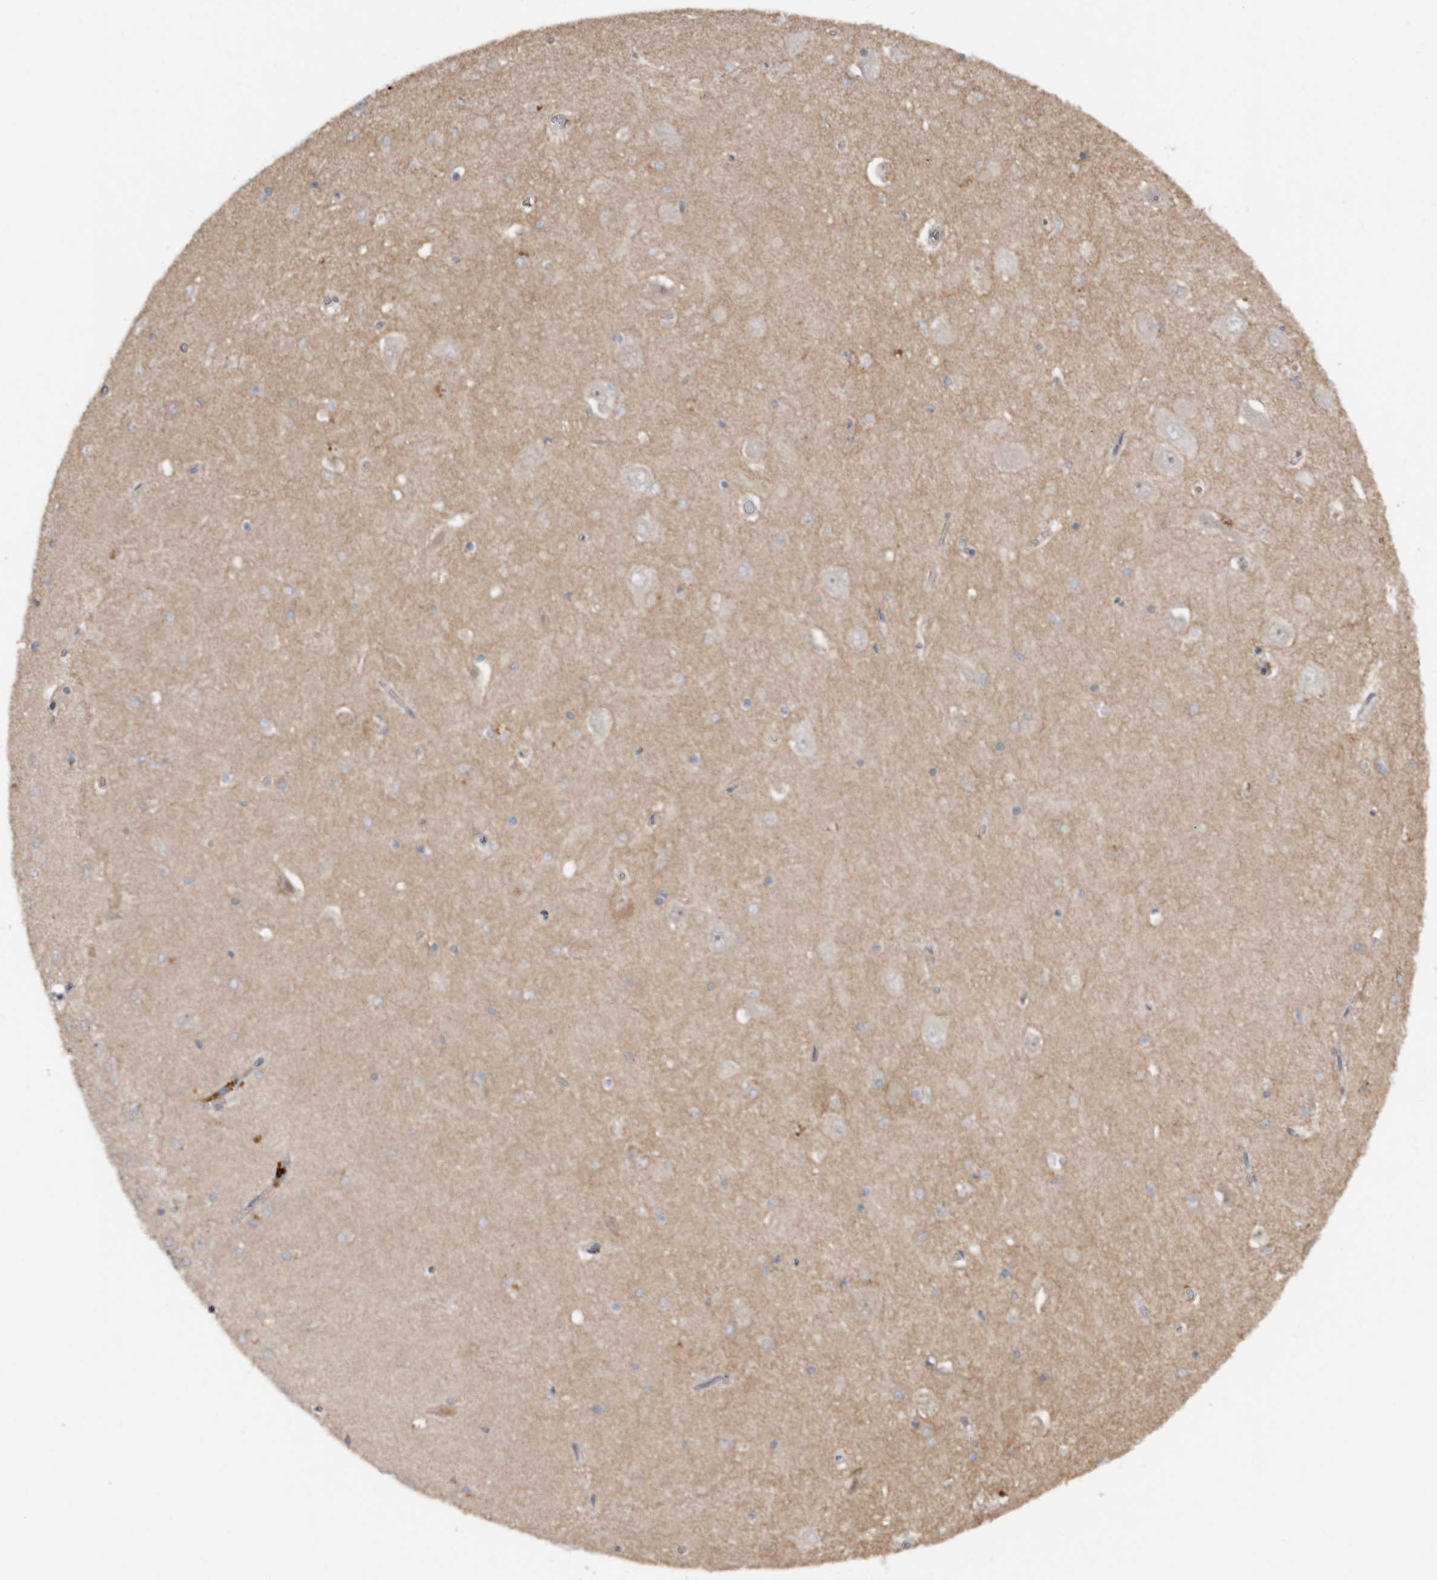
{"staining": {"intensity": "negative", "quantity": "none", "location": "none"}, "tissue": "hippocampus", "cell_type": "Glial cells", "image_type": "normal", "snomed": [{"axis": "morphology", "description": "Normal tissue, NOS"}, {"axis": "topography", "description": "Hippocampus"}], "caption": "The IHC micrograph has no significant expression in glial cells of hippocampus. Nuclei are stained in blue.", "gene": "TEAD3", "patient": {"sex": "male", "age": 45}}